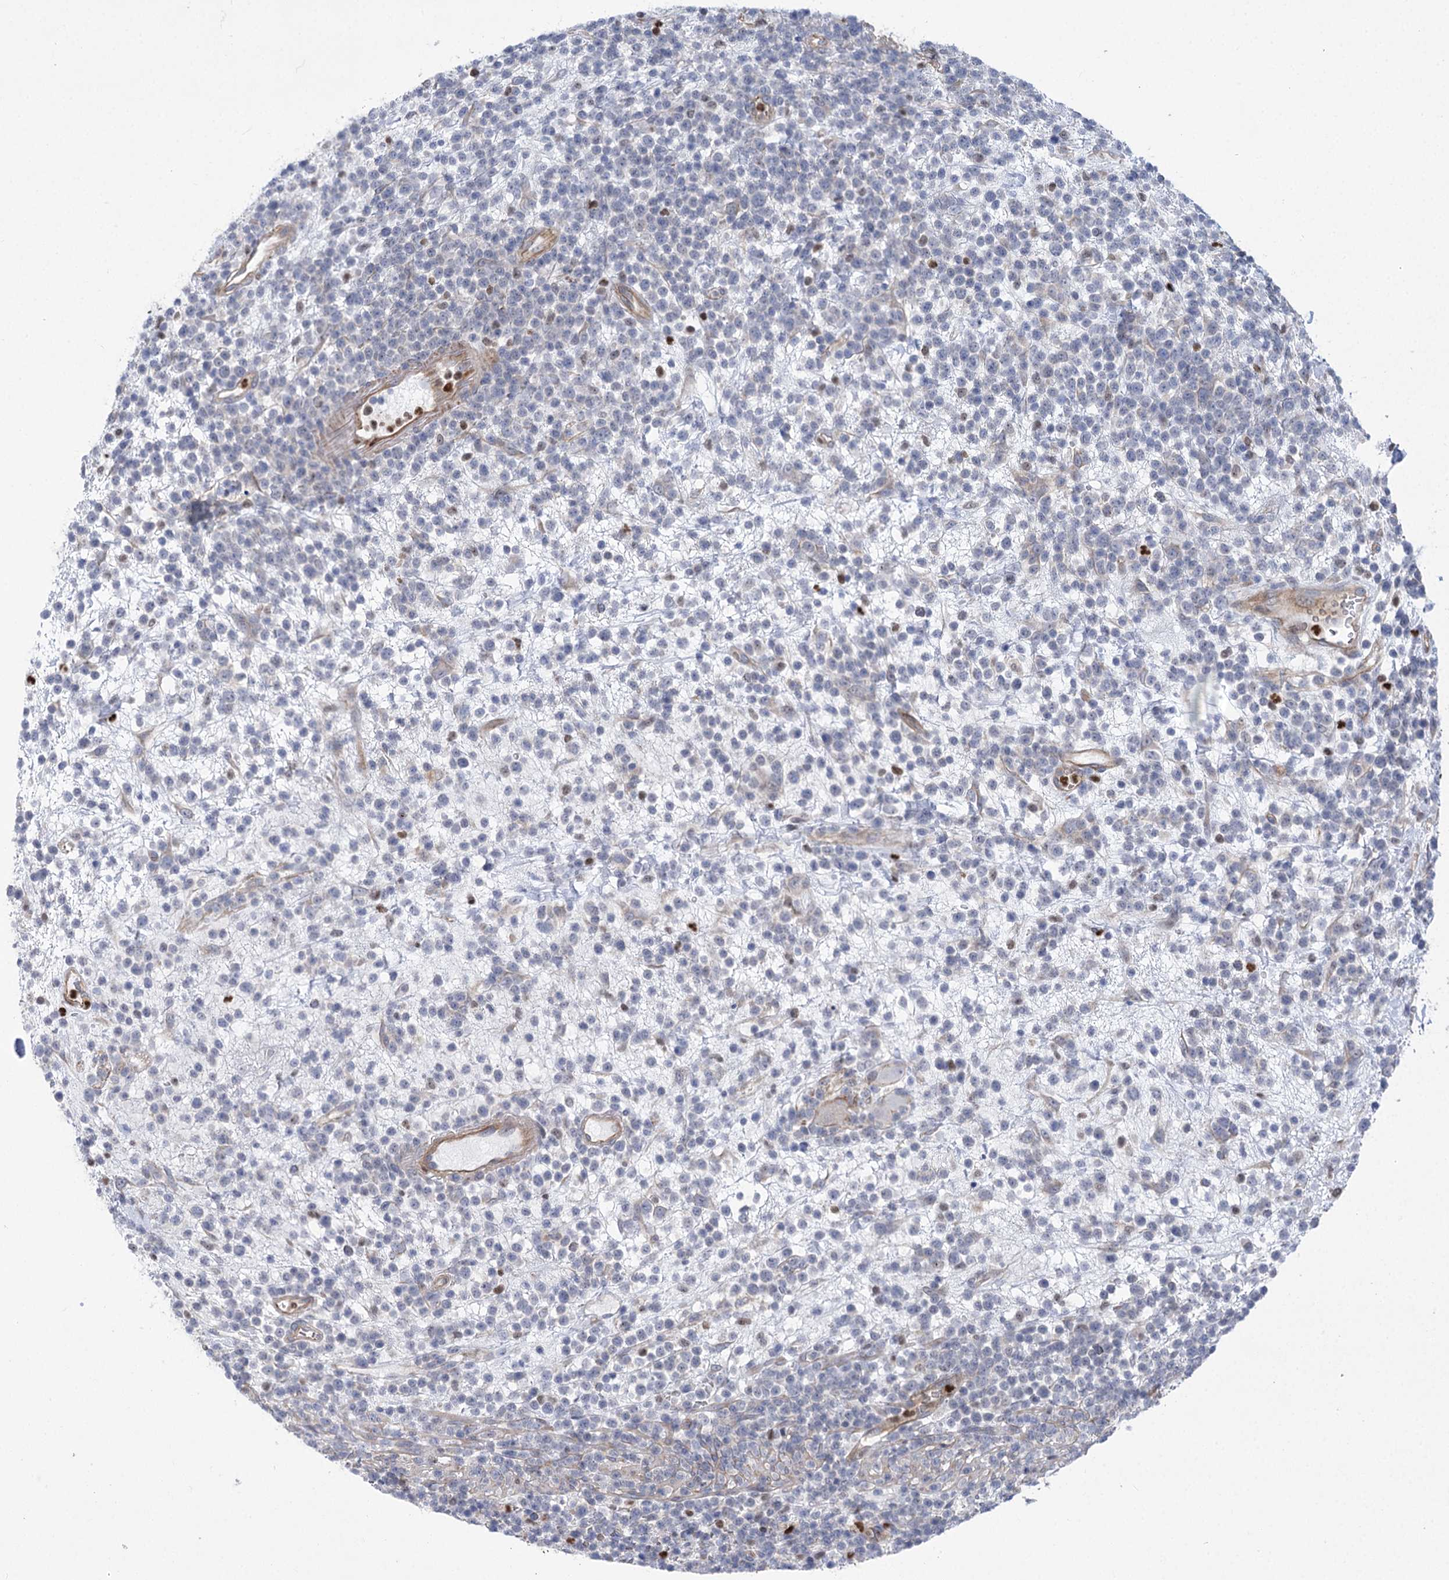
{"staining": {"intensity": "moderate", "quantity": "<25%", "location": "nuclear"}, "tissue": "lymphoma", "cell_type": "Tumor cells", "image_type": "cancer", "snomed": [{"axis": "morphology", "description": "Malignant lymphoma, non-Hodgkin's type, High grade"}, {"axis": "topography", "description": "Colon"}], "caption": "DAB immunohistochemical staining of high-grade malignant lymphoma, non-Hodgkin's type reveals moderate nuclear protein positivity in approximately <25% of tumor cells.", "gene": "THAP6", "patient": {"sex": "female", "age": 53}}